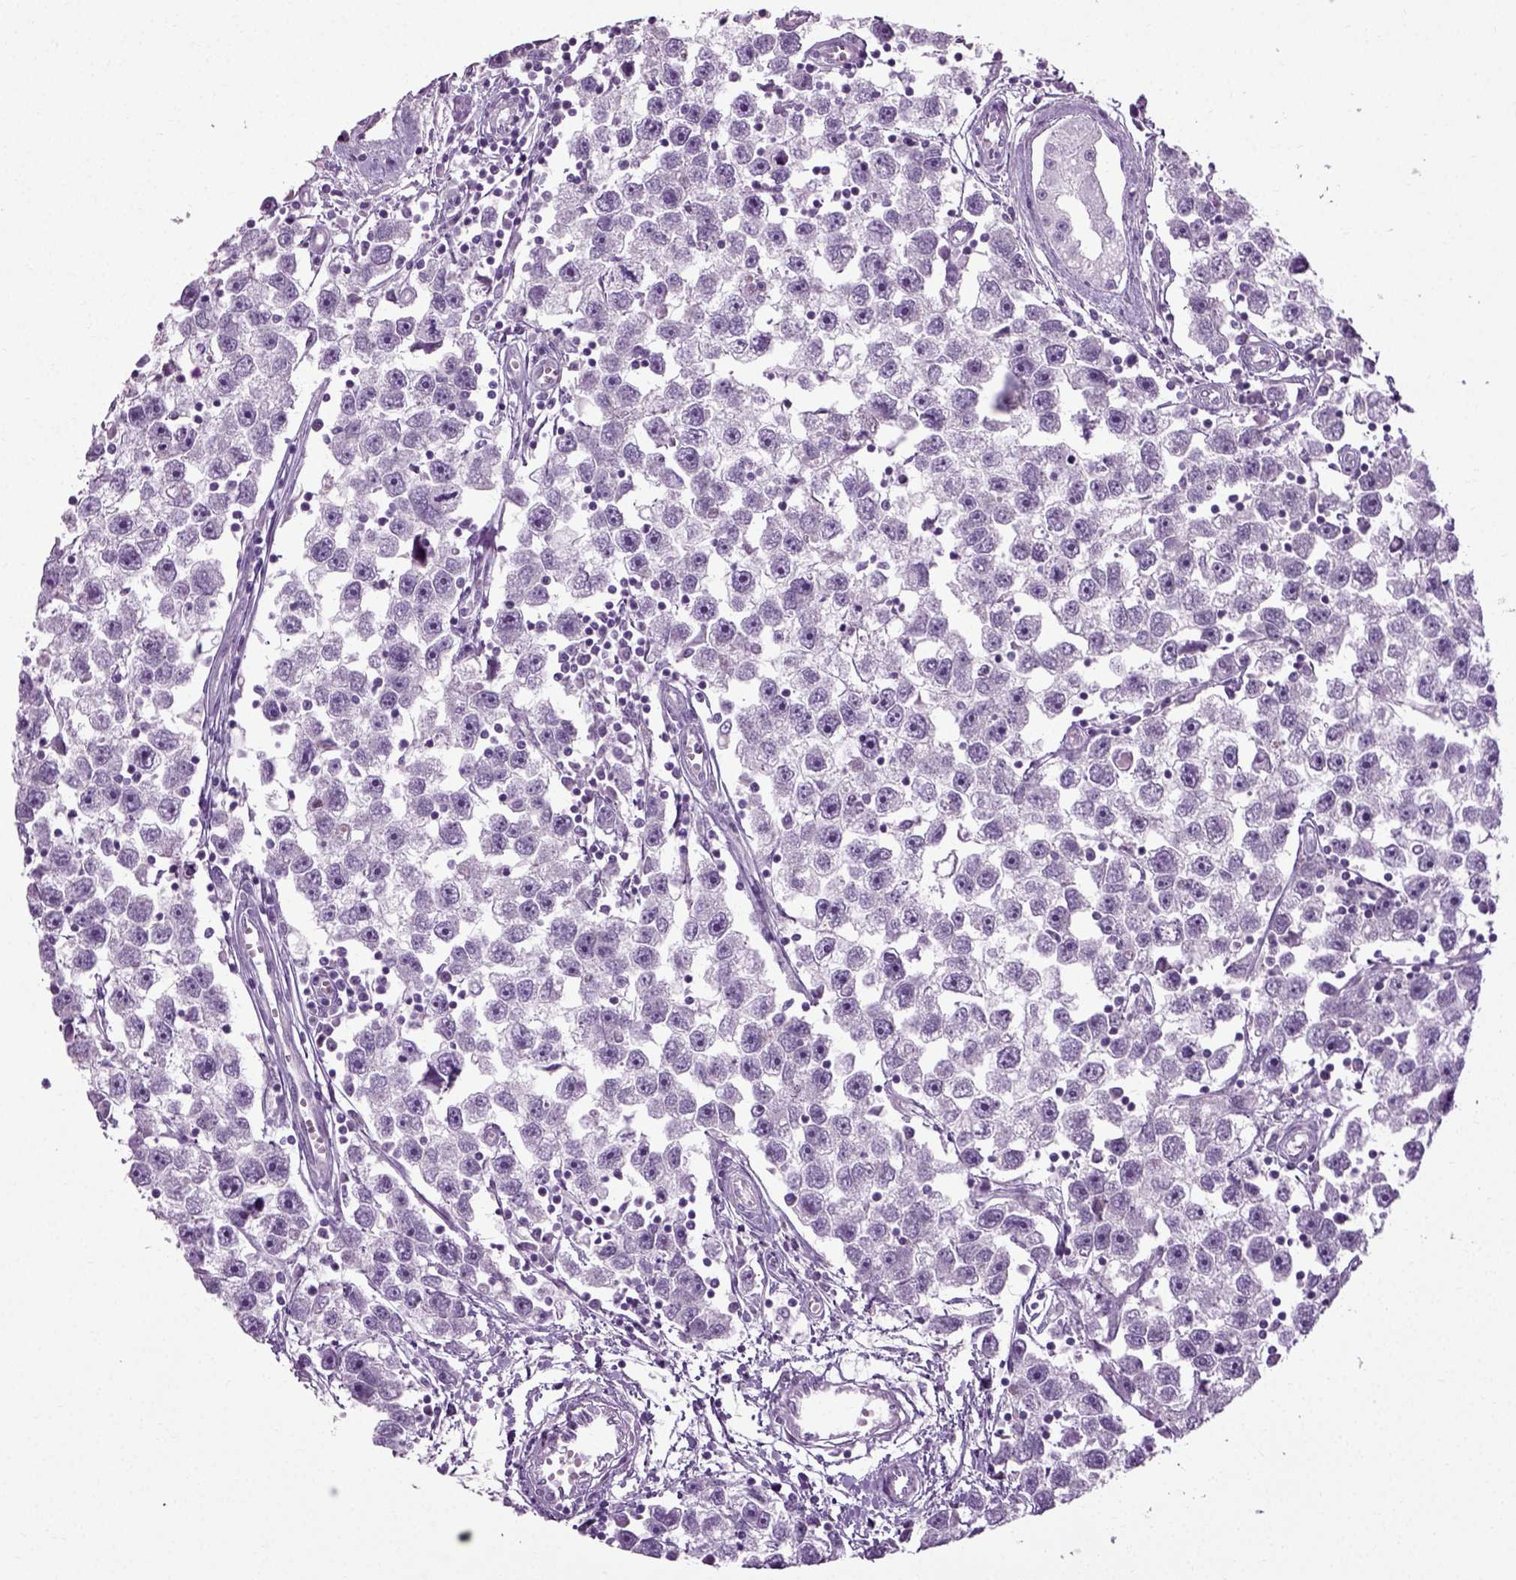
{"staining": {"intensity": "negative", "quantity": "none", "location": "none"}, "tissue": "testis cancer", "cell_type": "Tumor cells", "image_type": "cancer", "snomed": [{"axis": "morphology", "description": "Seminoma, NOS"}, {"axis": "topography", "description": "Testis"}], "caption": "Human testis cancer stained for a protein using immunohistochemistry shows no expression in tumor cells.", "gene": "SCG5", "patient": {"sex": "male", "age": 30}}